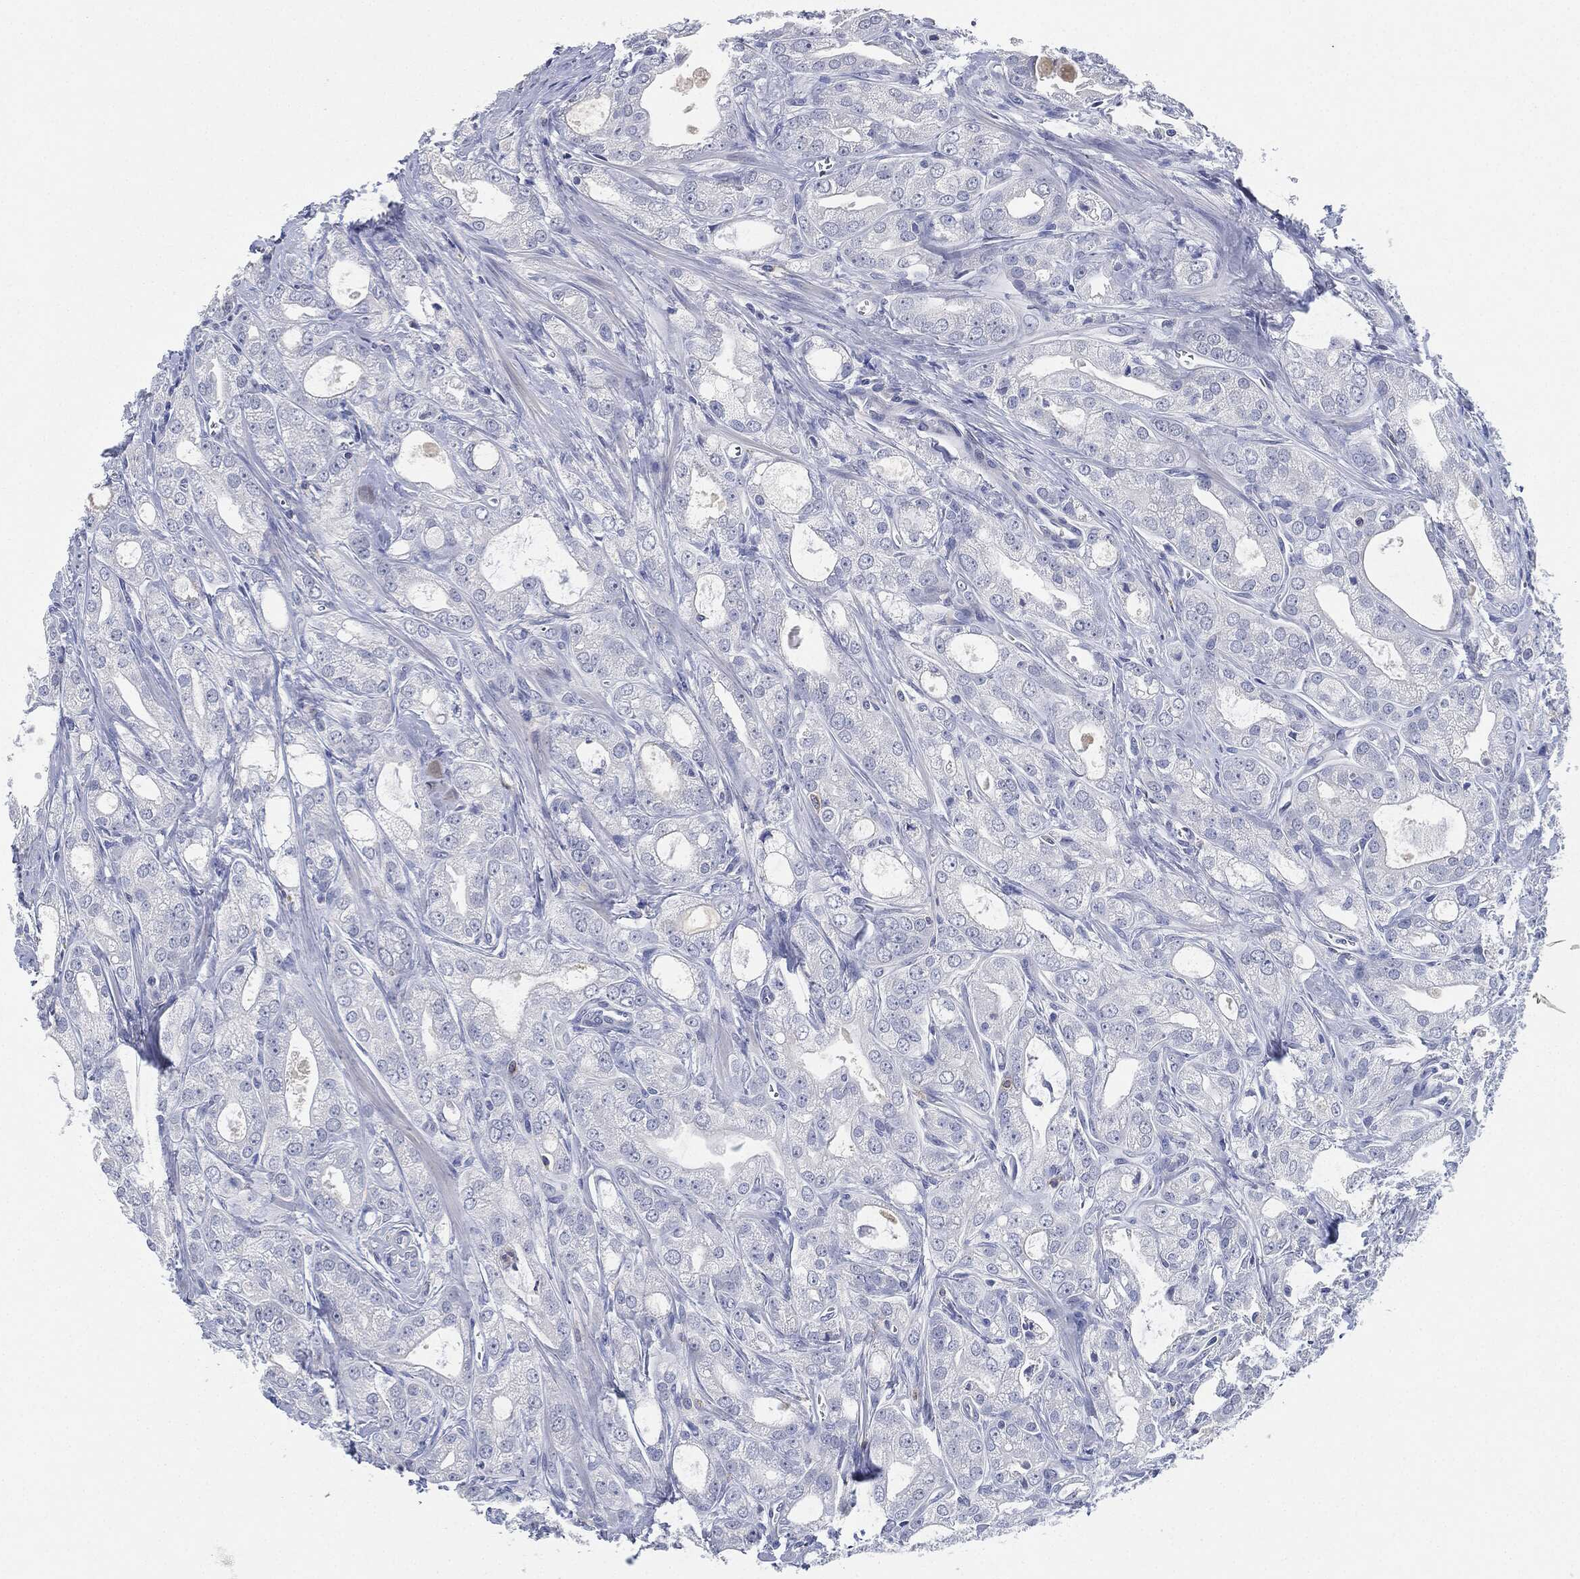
{"staining": {"intensity": "negative", "quantity": "none", "location": "none"}, "tissue": "prostate cancer", "cell_type": "Tumor cells", "image_type": "cancer", "snomed": [{"axis": "morphology", "description": "Adenocarcinoma, NOS"}, {"axis": "morphology", "description": "Adenocarcinoma, High grade"}, {"axis": "topography", "description": "Prostate"}], "caption": "This is a histopathology image of immunohistochemistry (IHC) staining of adenocarcinoma (prostate), which shows no positivity in tumor cells.", "gene": "NTRK1", "patient": {"sex": "male", "age": 70}}